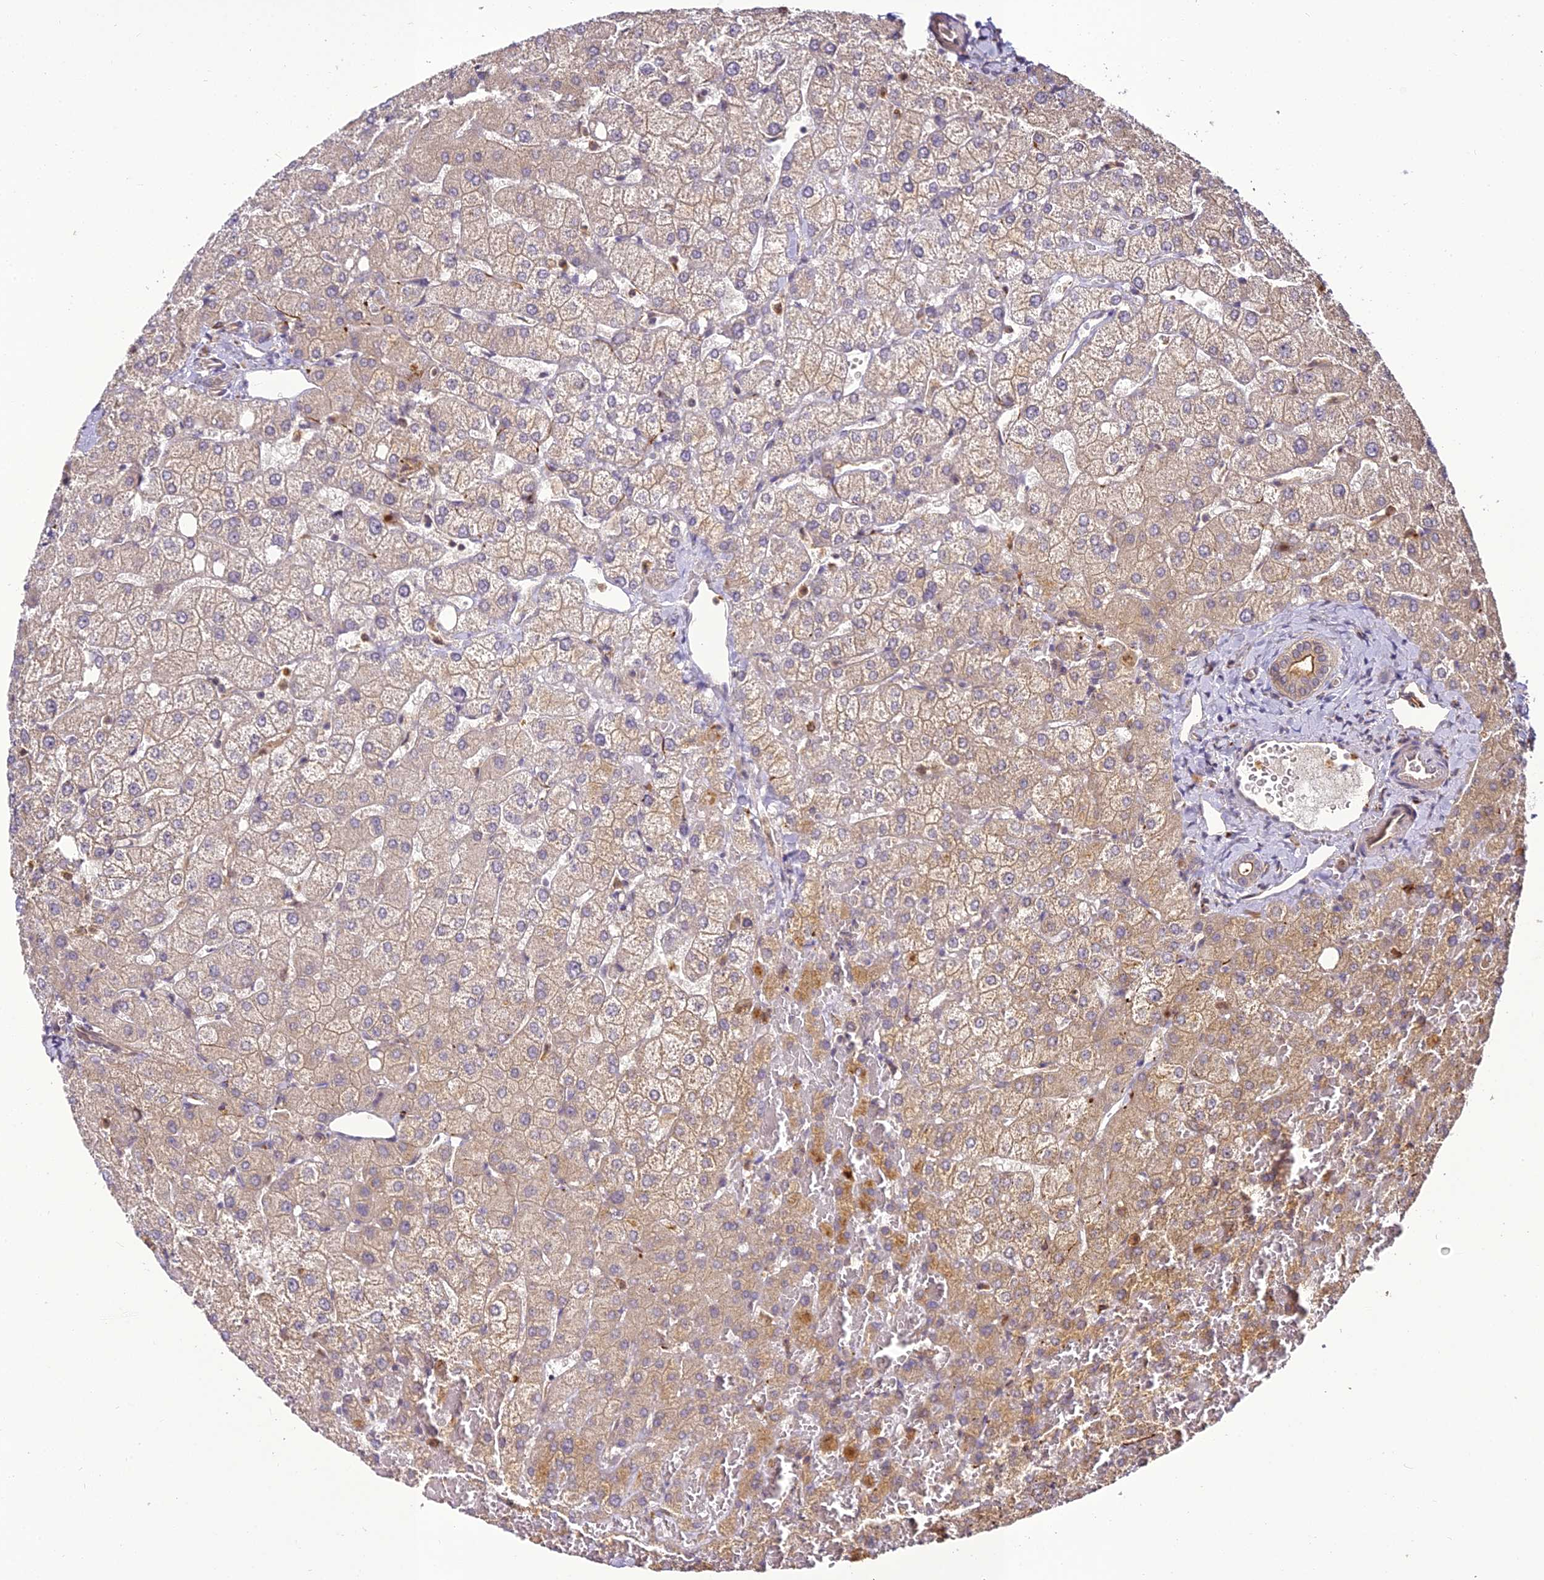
{"staining": {"intensity": "moderate", "quantity": "25%-75%", "location": "cytoplasmic/membranous"}, "tissue": "liver", "cell_type": "Cholangiocytes", "image_type": "normal", "snomed": [{"axis": "morphology", "description": "Normal tissue, NOS"}, {"axis": "topography", "description": "Liver"}], "caption": "Immunohistochemistry (IHC) photomicrograph of unremarkable liver: liver stained using immunohistochemistry exhibits medium levels of moderate protein expression localized specifically in the cytoplasmic/membranous of cholangiocytes, appearing as a cytoplasmic/membranous brown color.", "gene": "BCDIN3D", "patient": {"sex": "female", "age": 54}}